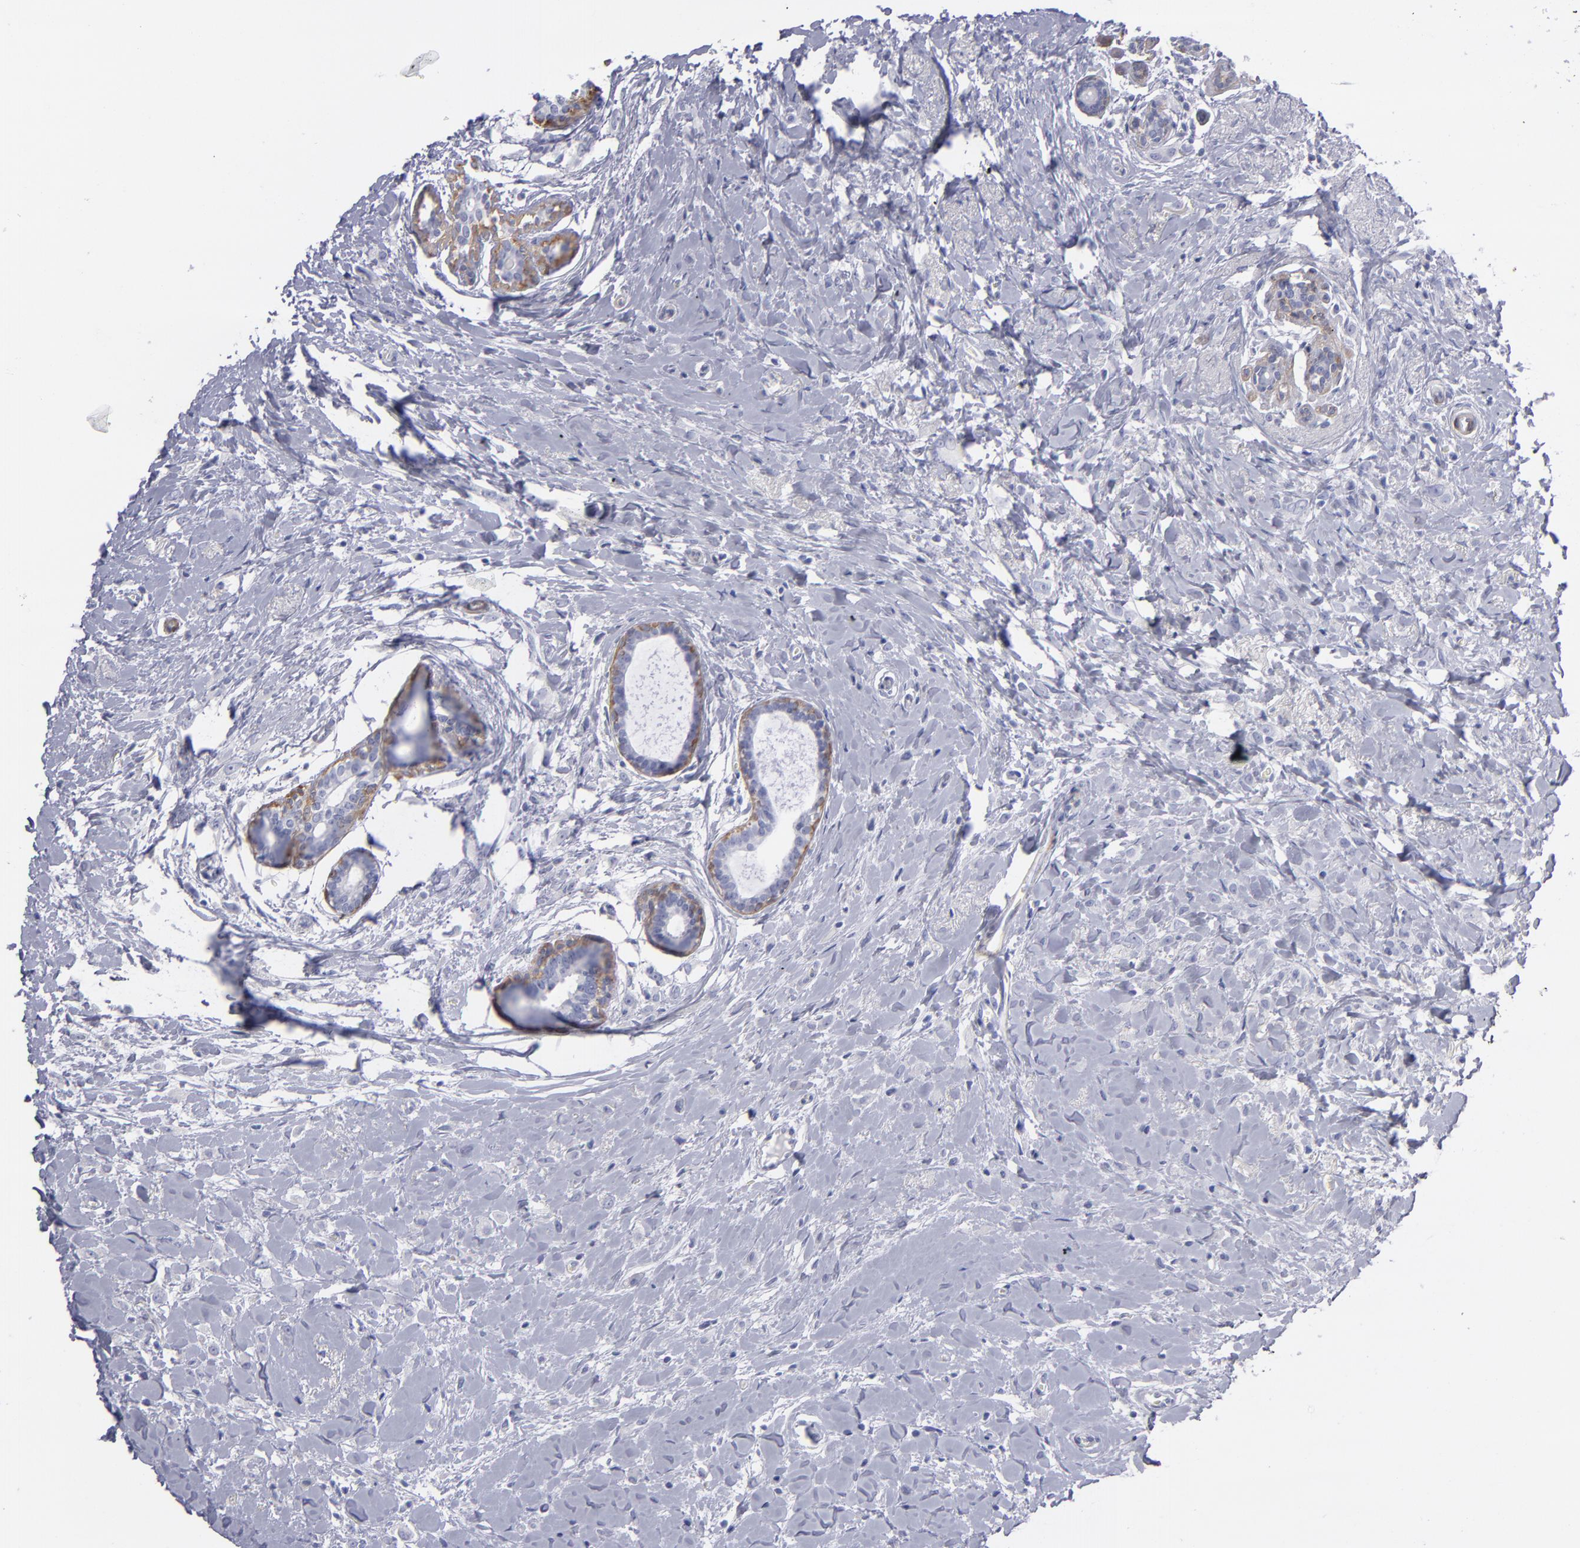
{"staining": {"intensity": "negative", "quantity": "none", "location": "none"}, "tissue": "breast cancer", "cell_type": "Tumor cells", "image_type": "cancer", "snomed": [{"axis": "morphology", "description": "Lobular carcinoma"}, {"axis": "topography", "description": "Breast"}], "caption": "DAB immunohistochemical staining of breast lobular carcinoma displays no significant expression in tumor cells. (IHC, brightfield microscopy, high magnification).", "gene": "MYH11", "patient": {"sex": "female", "age": 57}}